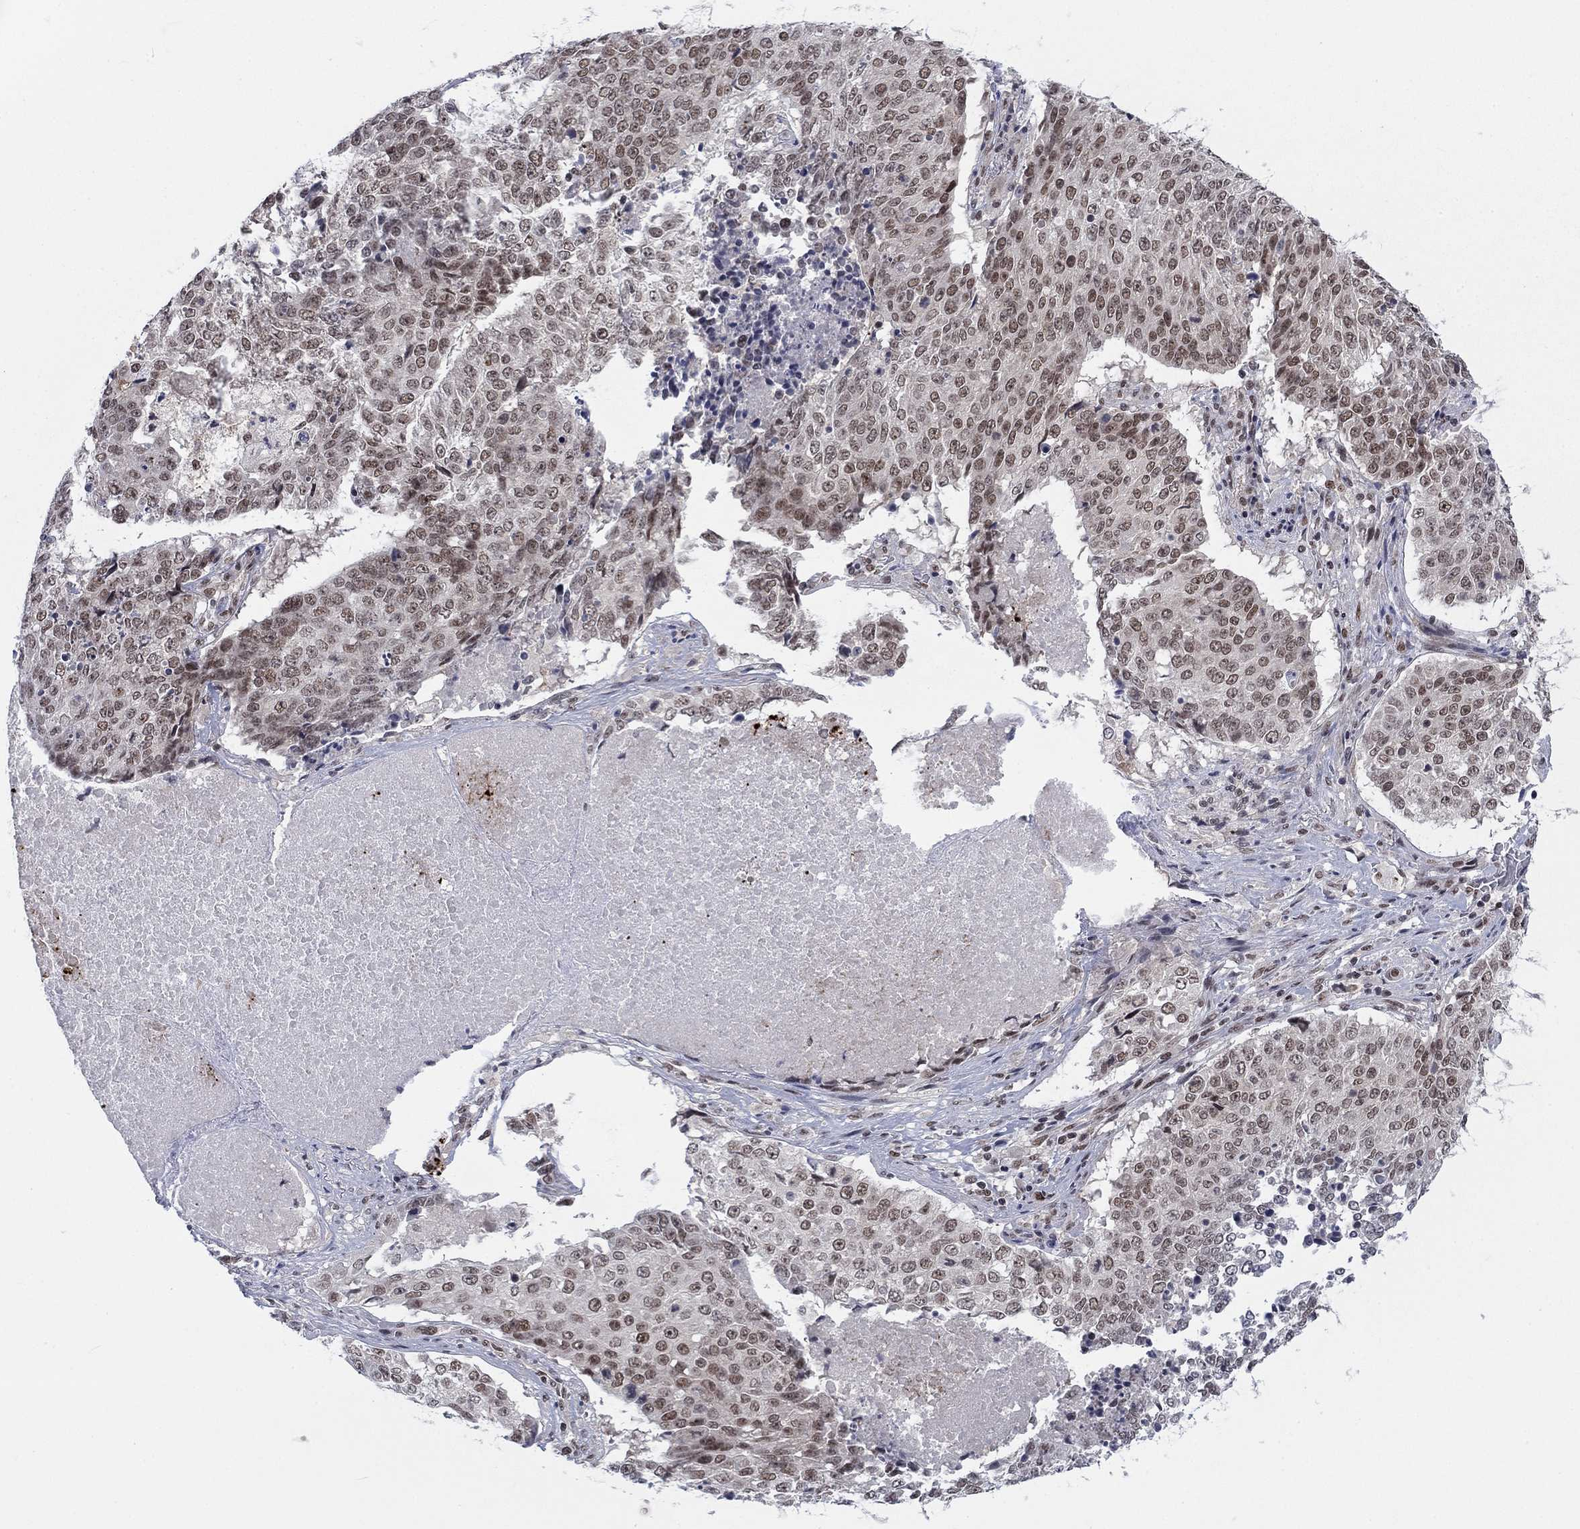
{"staining": {"intensity": "moderate", "quantity": "25%-75%", "location": "nuclear"}, "tissue": "lung cancer", "cell_type": "Tumor cells", "image_type": "cancer", "snomed": [{"axis": "morphology", "description": "Normal tissue, NOS"}, {"axis": "morphology", "description": "Squamous cell carcinoma, NOS"}, {"axis": "topography", "description": "Bronchus"}, {"axis": "topography", "description": "Lung"}], "caption": "A brown stain shows moderate nuclear staining of a protein in lung squamous cell carcinoma tumor cells. (DAB IHC with brightfield microscopy, high magnification).", "gene": "FYTTD1", "patient": {"sex": "male", "age": 64}}